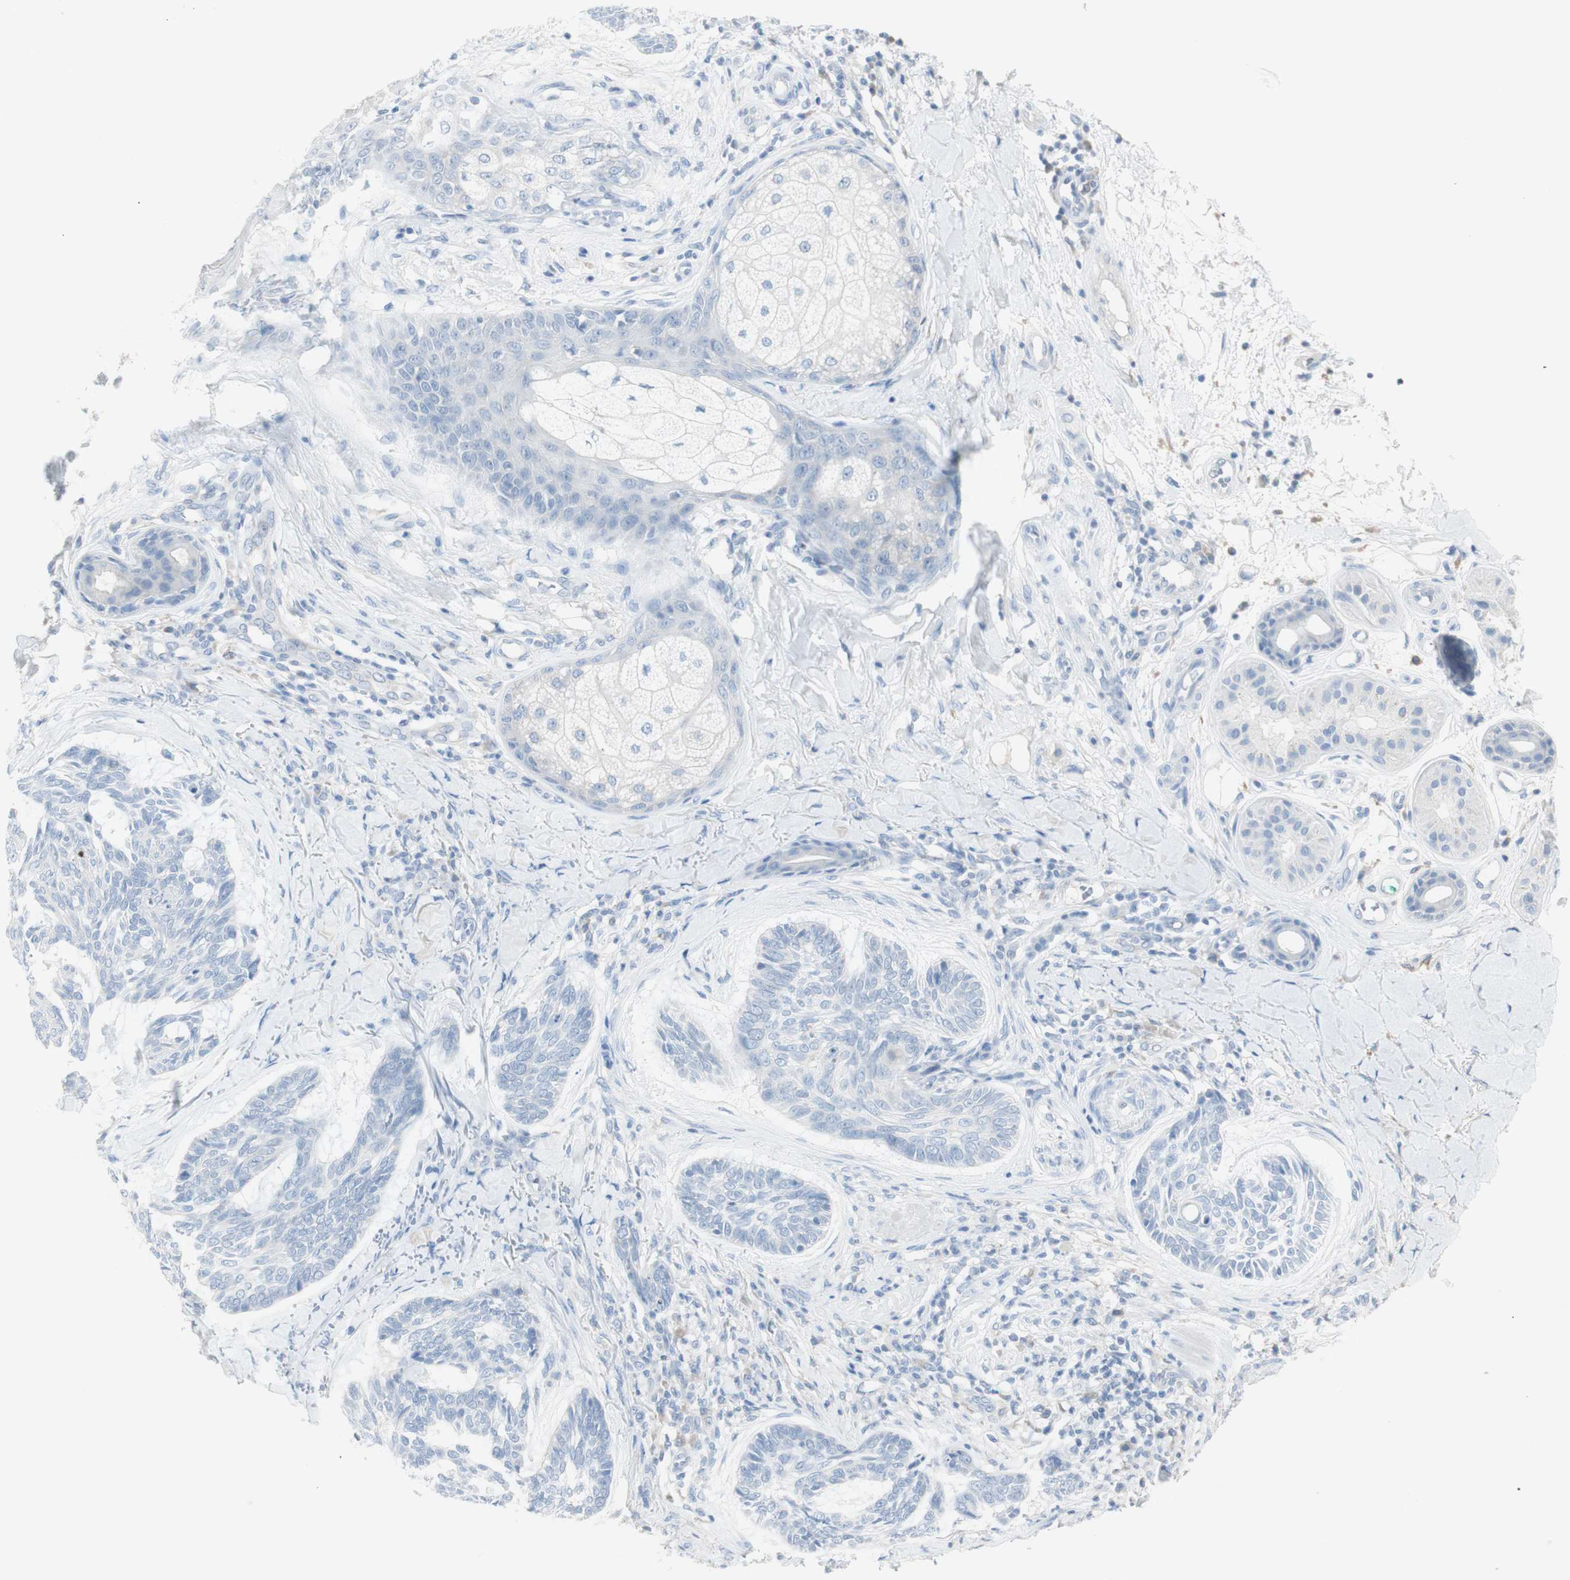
{"staining": {"intensity": "negative", "quantity": "none", "location": "none"}, "tissue": "skin cancer", "cell_type": "Tumor cells", "image_type": "cancer", "snomed": [{"axis": "morphology", "description": "Basal cell carcinoma"}, {"axis": "topography", "description": "Skin"}], "caption": "High power microscopy photomicrograph of an immunohistochemistry (IHC) histopathology image of basal cell carcinoma (skin), revealing no significant expression in tumor cells.", "gene": "ART3", "patient": {"sex": "male", "age": 43}}